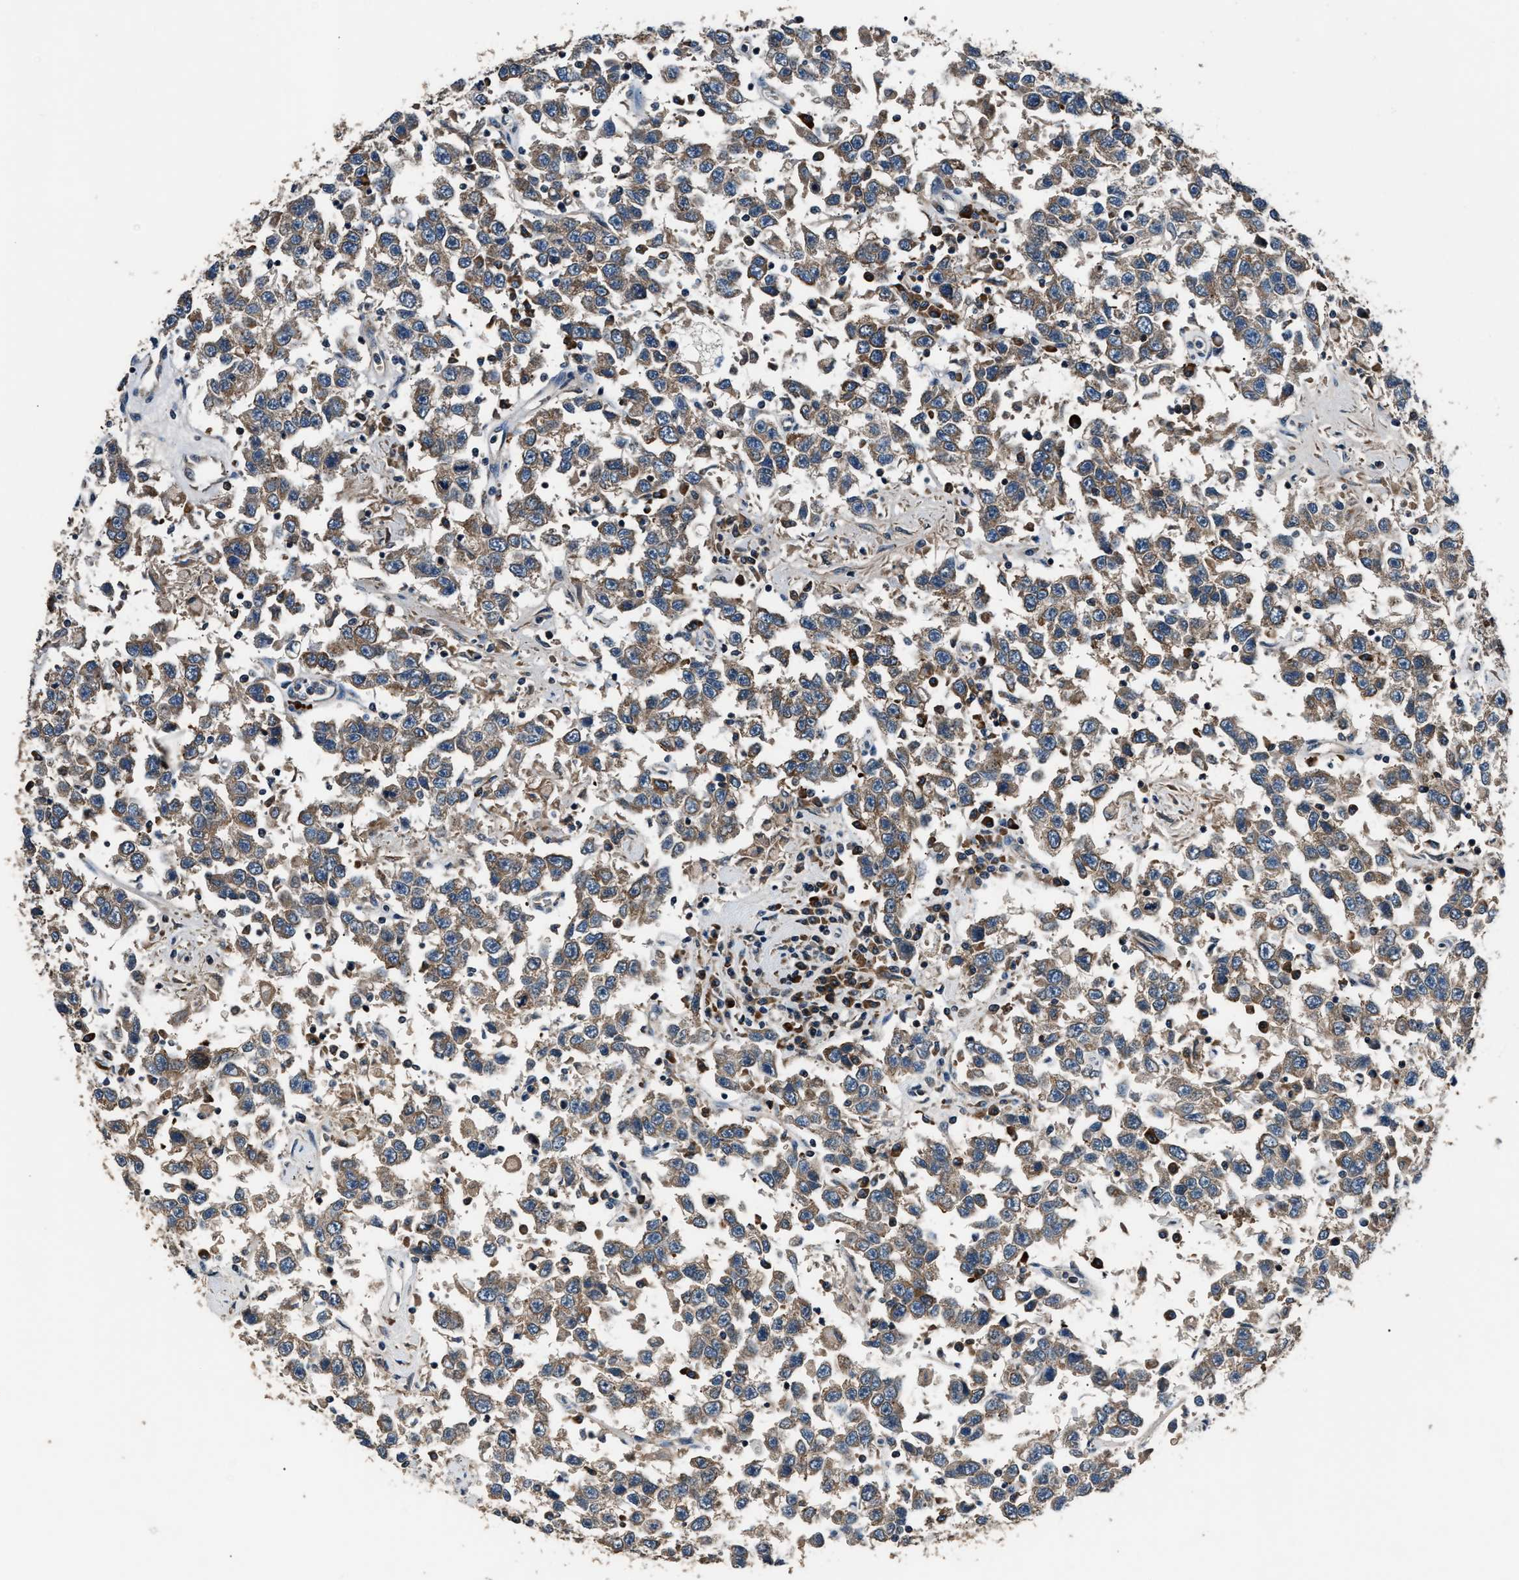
{"staining": {"intensity": "moderate", "quantity": ">75%", "location": "cytoplasmic/membranous"}, "tissue": "testis cancer", "cell_type": "Tumor cells", "image_type": "cancer", "snomed": [{"axis": "morphology", "description": "Seminoma, NOS"}, {"axis": "topography", "description": "Testis"}], "caption": "DAB (3,3'-diaminobenzidine) immunohistochemical staining of human testis cancer (seminoma) displays moderate cytoplasmic/membranous protein staining in approximately >75% of tumor cells. (DAB IHC with brightfield microscopy, high magnification).", "gene": "IMPDH2", "patient": {"sex": "male", "age": 41}}